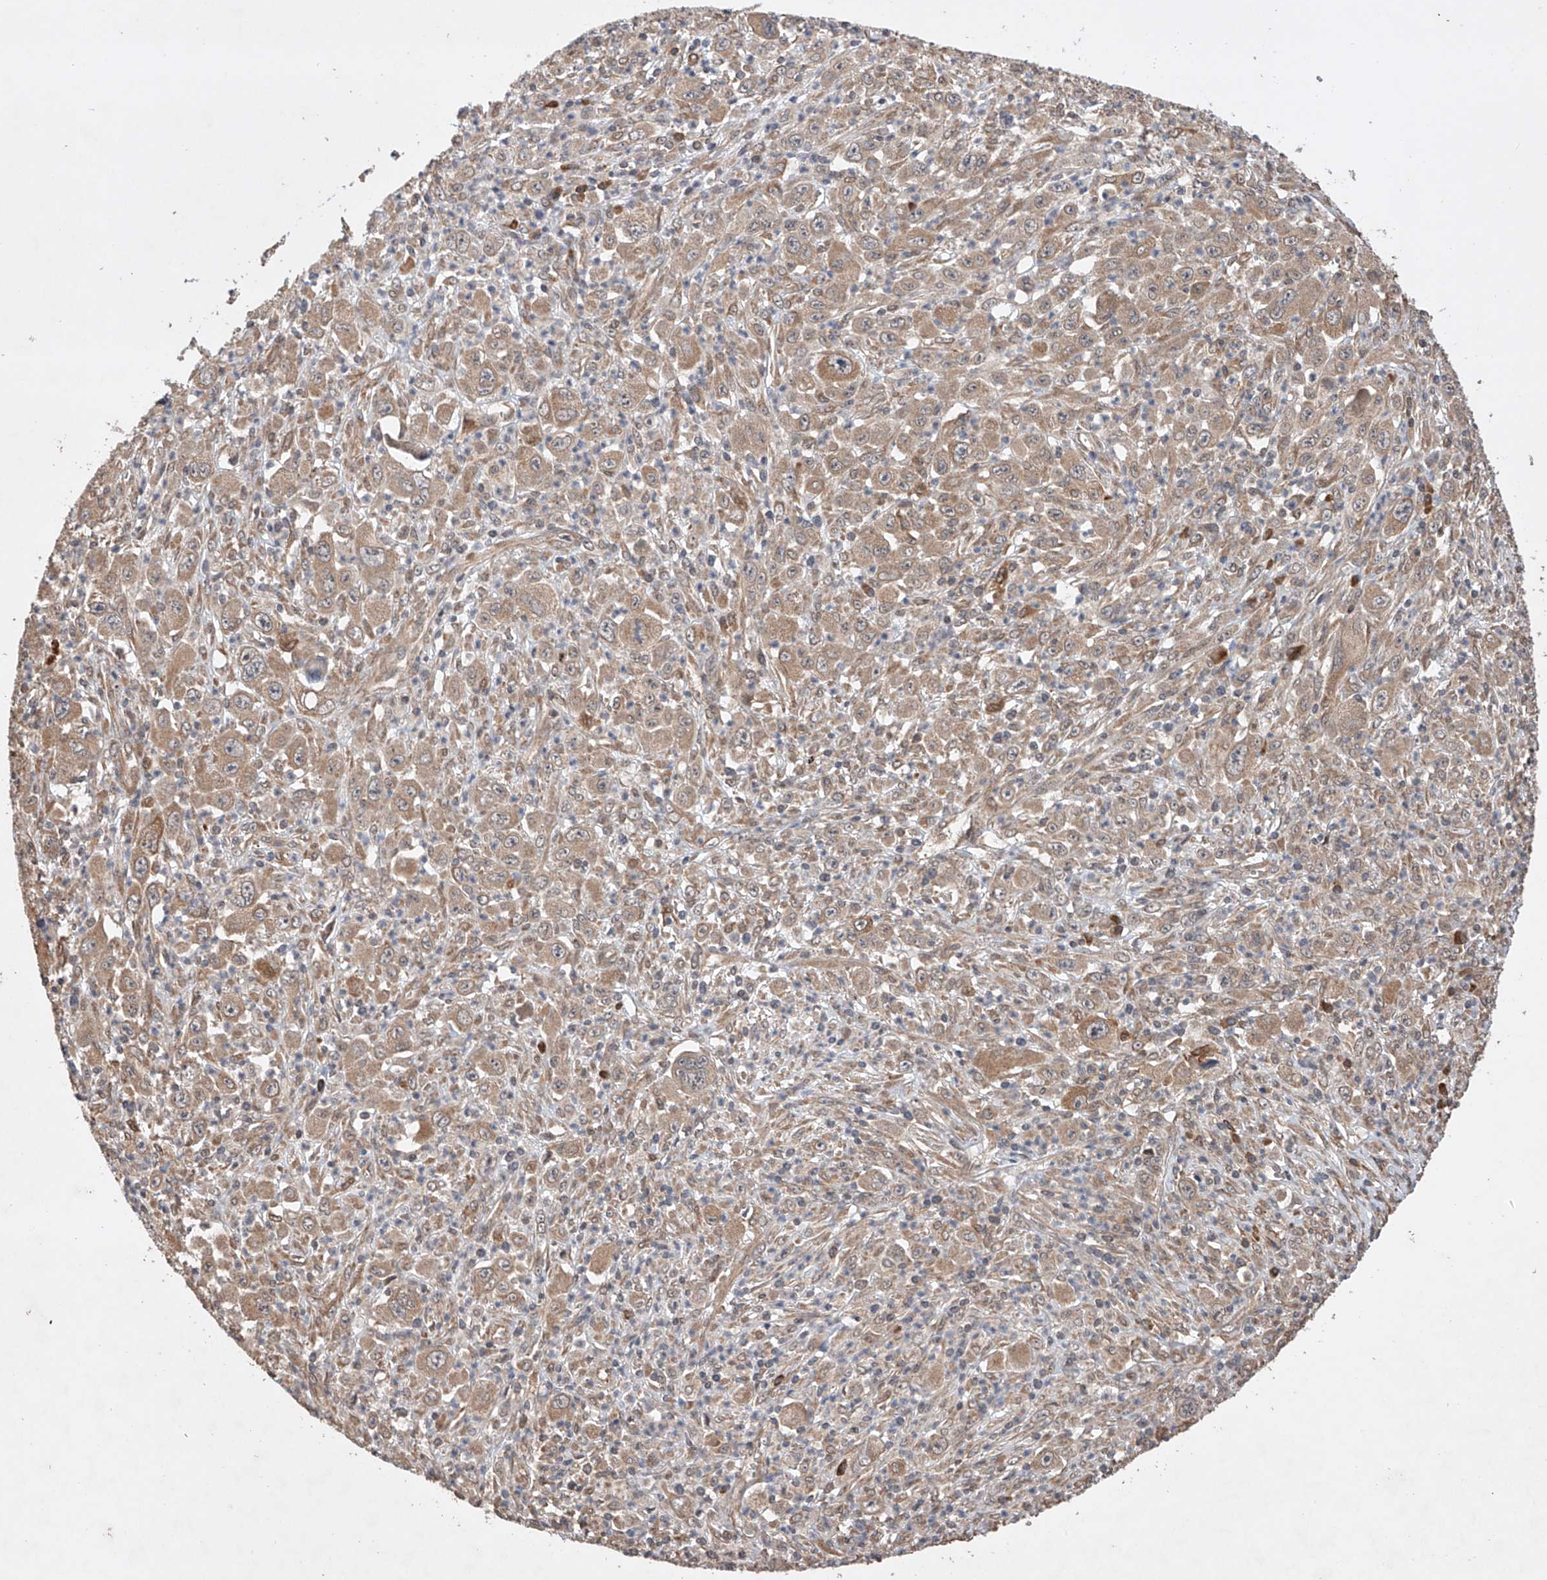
{"staining": {"intensity": "moderate", "quantity": ">75%", "location": "cytoplasmic/membranous"}, "tissue": "melanoma", "cell_type": "Tumor cells", "image_type": "cancer", "snomed": [{"axis": "morphology", "description": "Malignant melanoma, Metastatic site"}, {"axis": "topography", "description": "Skin"}], "caption": "Immunohistochemical staining of human melanoma demonstrates medium levels of moderate cytoplasmic/membranous protein expression in about >75% of tumor cells.", "gene": "LURAP1", "patient": {"sex": "female", "age": 56}}